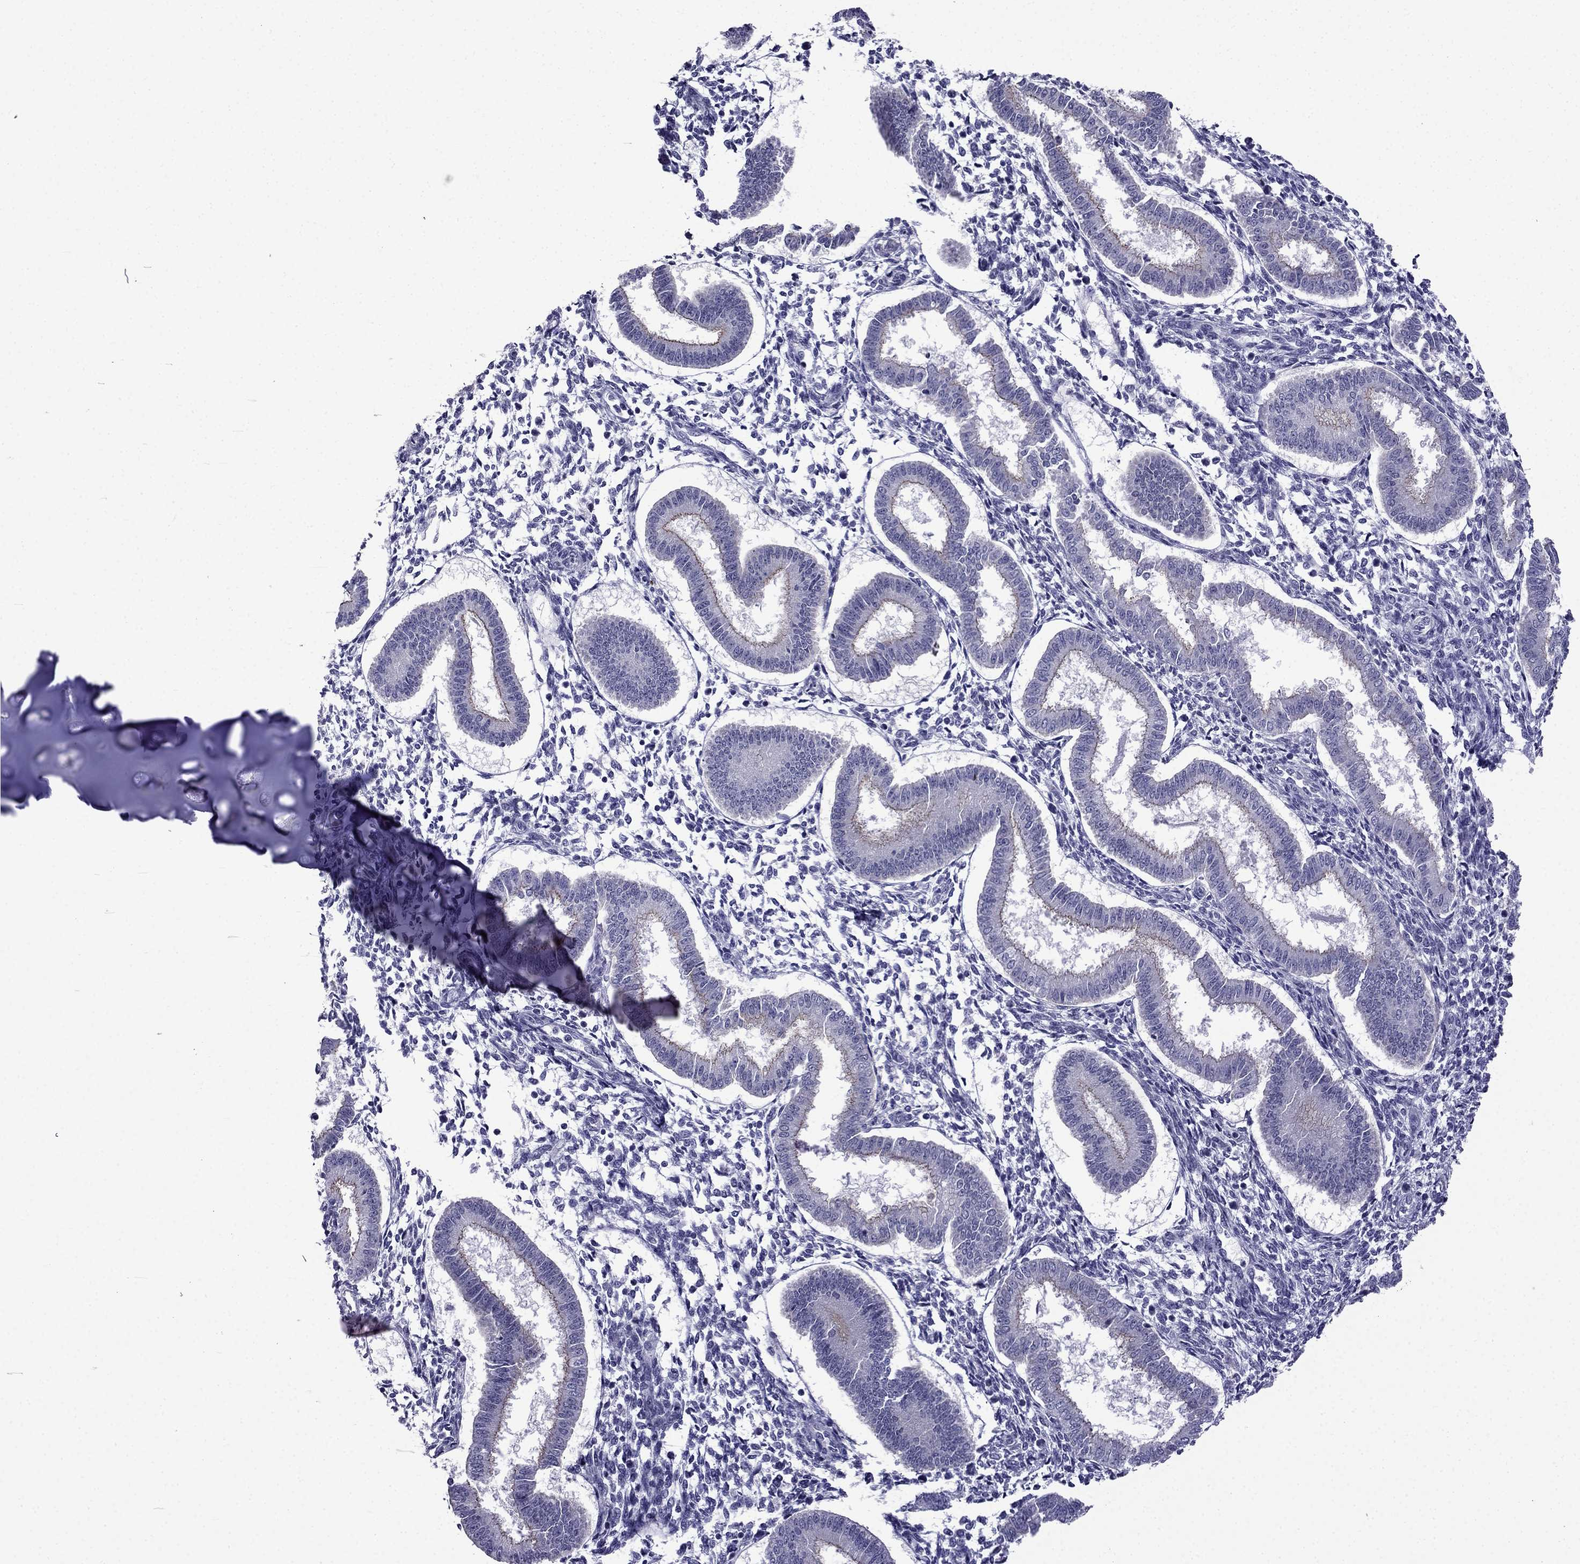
{"staining": {"intensity": "negative", "quantity": "none", "location": "none"}, "tissue": "endometrium", "cell_type": "Cells in endometrial stroma", "image_type": "normal", "snomed": [{"axis": "morphology", "description": "Normal tissue, NOS"}, {"axis": "topography", "description": "Endometrium"}], "caption": "Immunohistochemistry of benign human endometrium reveals no staining in cells in endometrial stroma.", "gene": "POM121L12", "patient": {"sex": "female", "age": 43}}